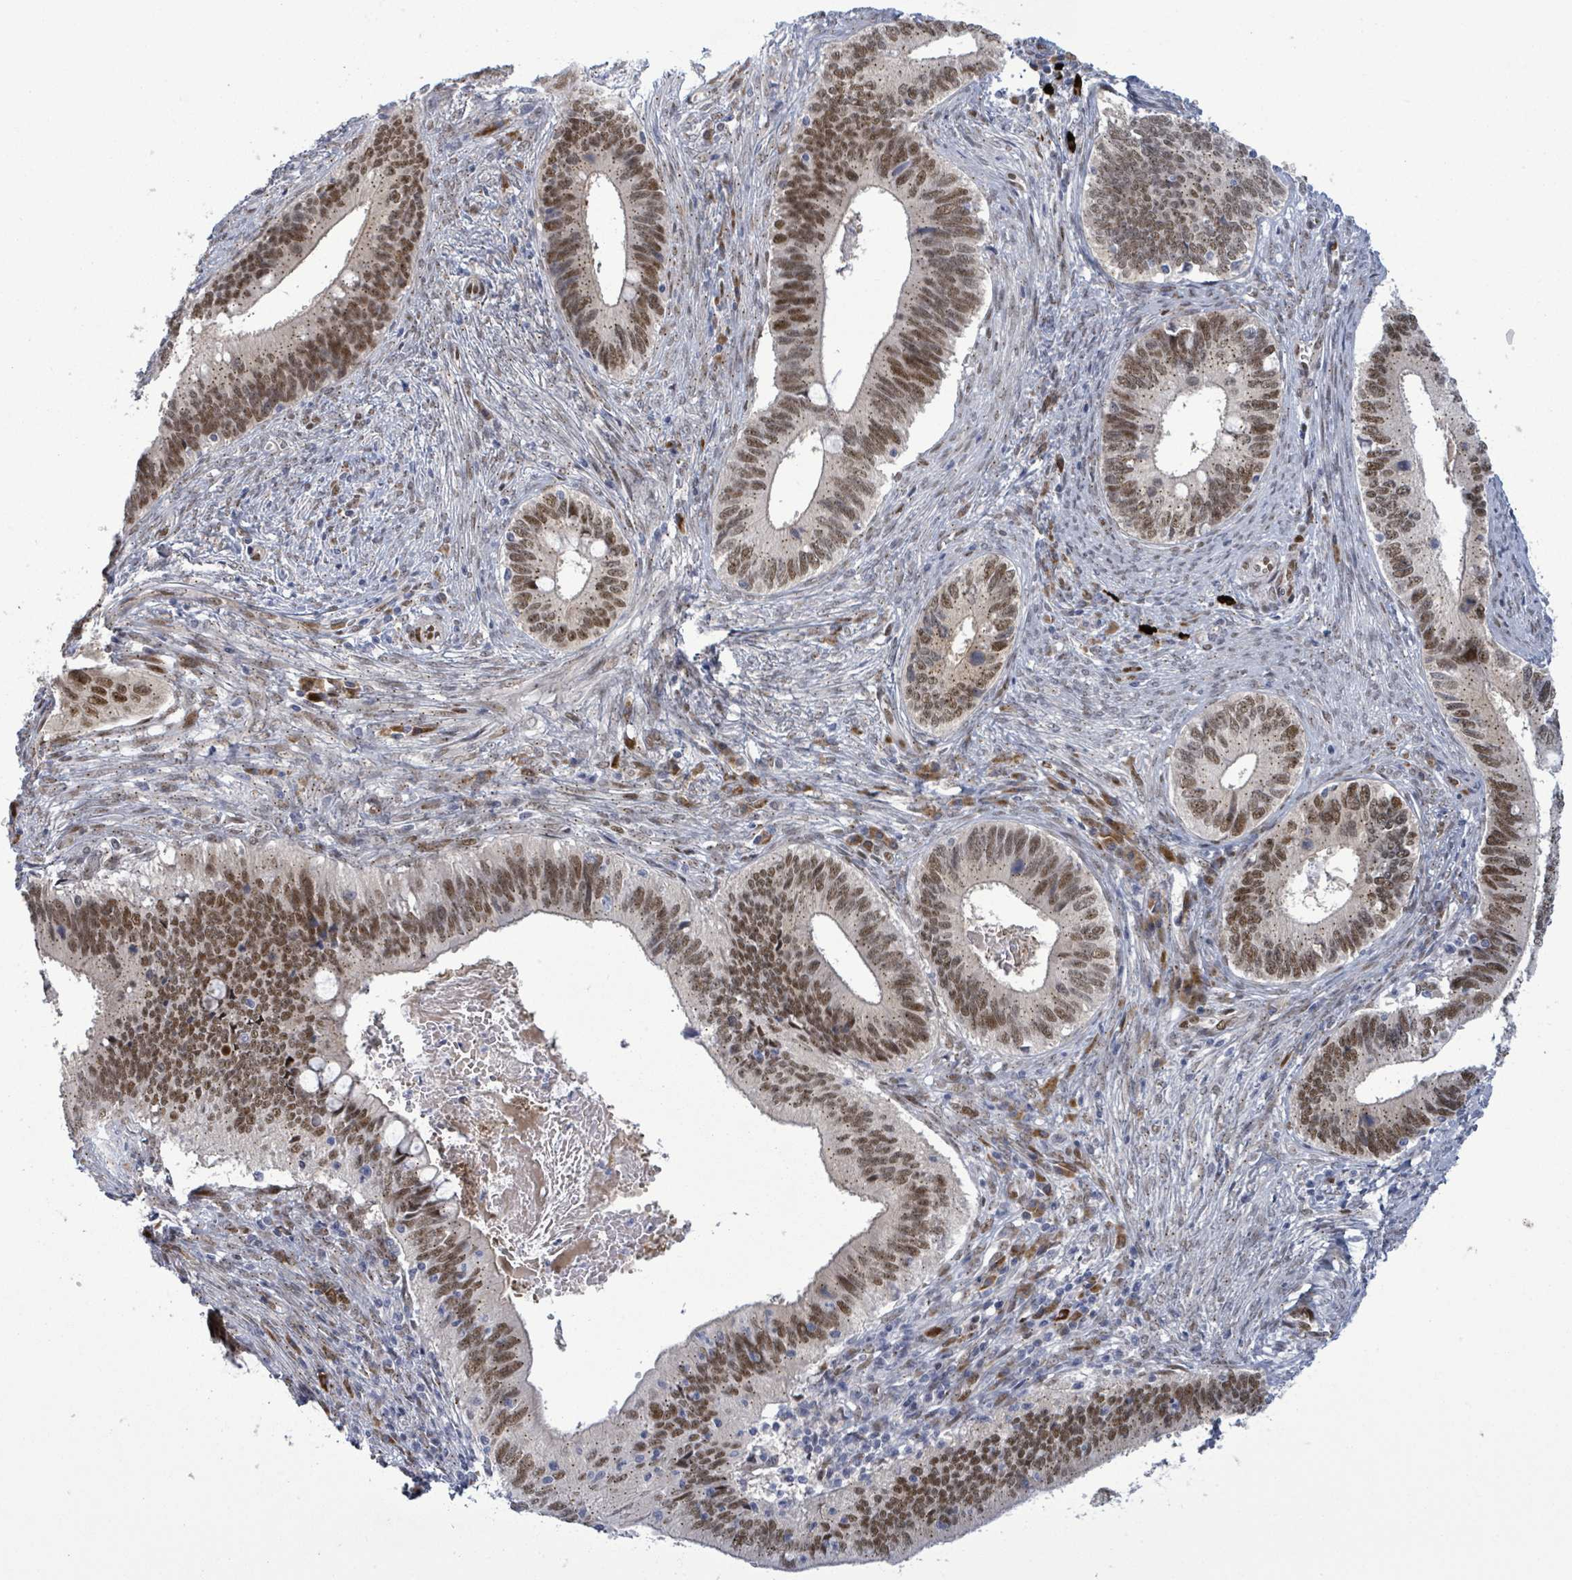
{"staining": {"intensity": "moderate", "quantity": ">75%", "location": "nuclear"}, "tissue": "cervical cancer", "cell_type": "Tumor cells", "image_type": "cancer", "snomed": [{"axis": "morphology", "description": "Adenocarcinoma, NOS"}, {"axis": "topography", "description": "Cervix"}], "caption": "Cervical cancer (adenocarcinoma) was stained to show a protein in brown. There is medium levels of moderate nuclear expression in about >75% of tumor cells. (IHC, brightfield microscopy, high magnification).", "gene": "TUSC1", "patient": {"sex": "female", "age": 42}}